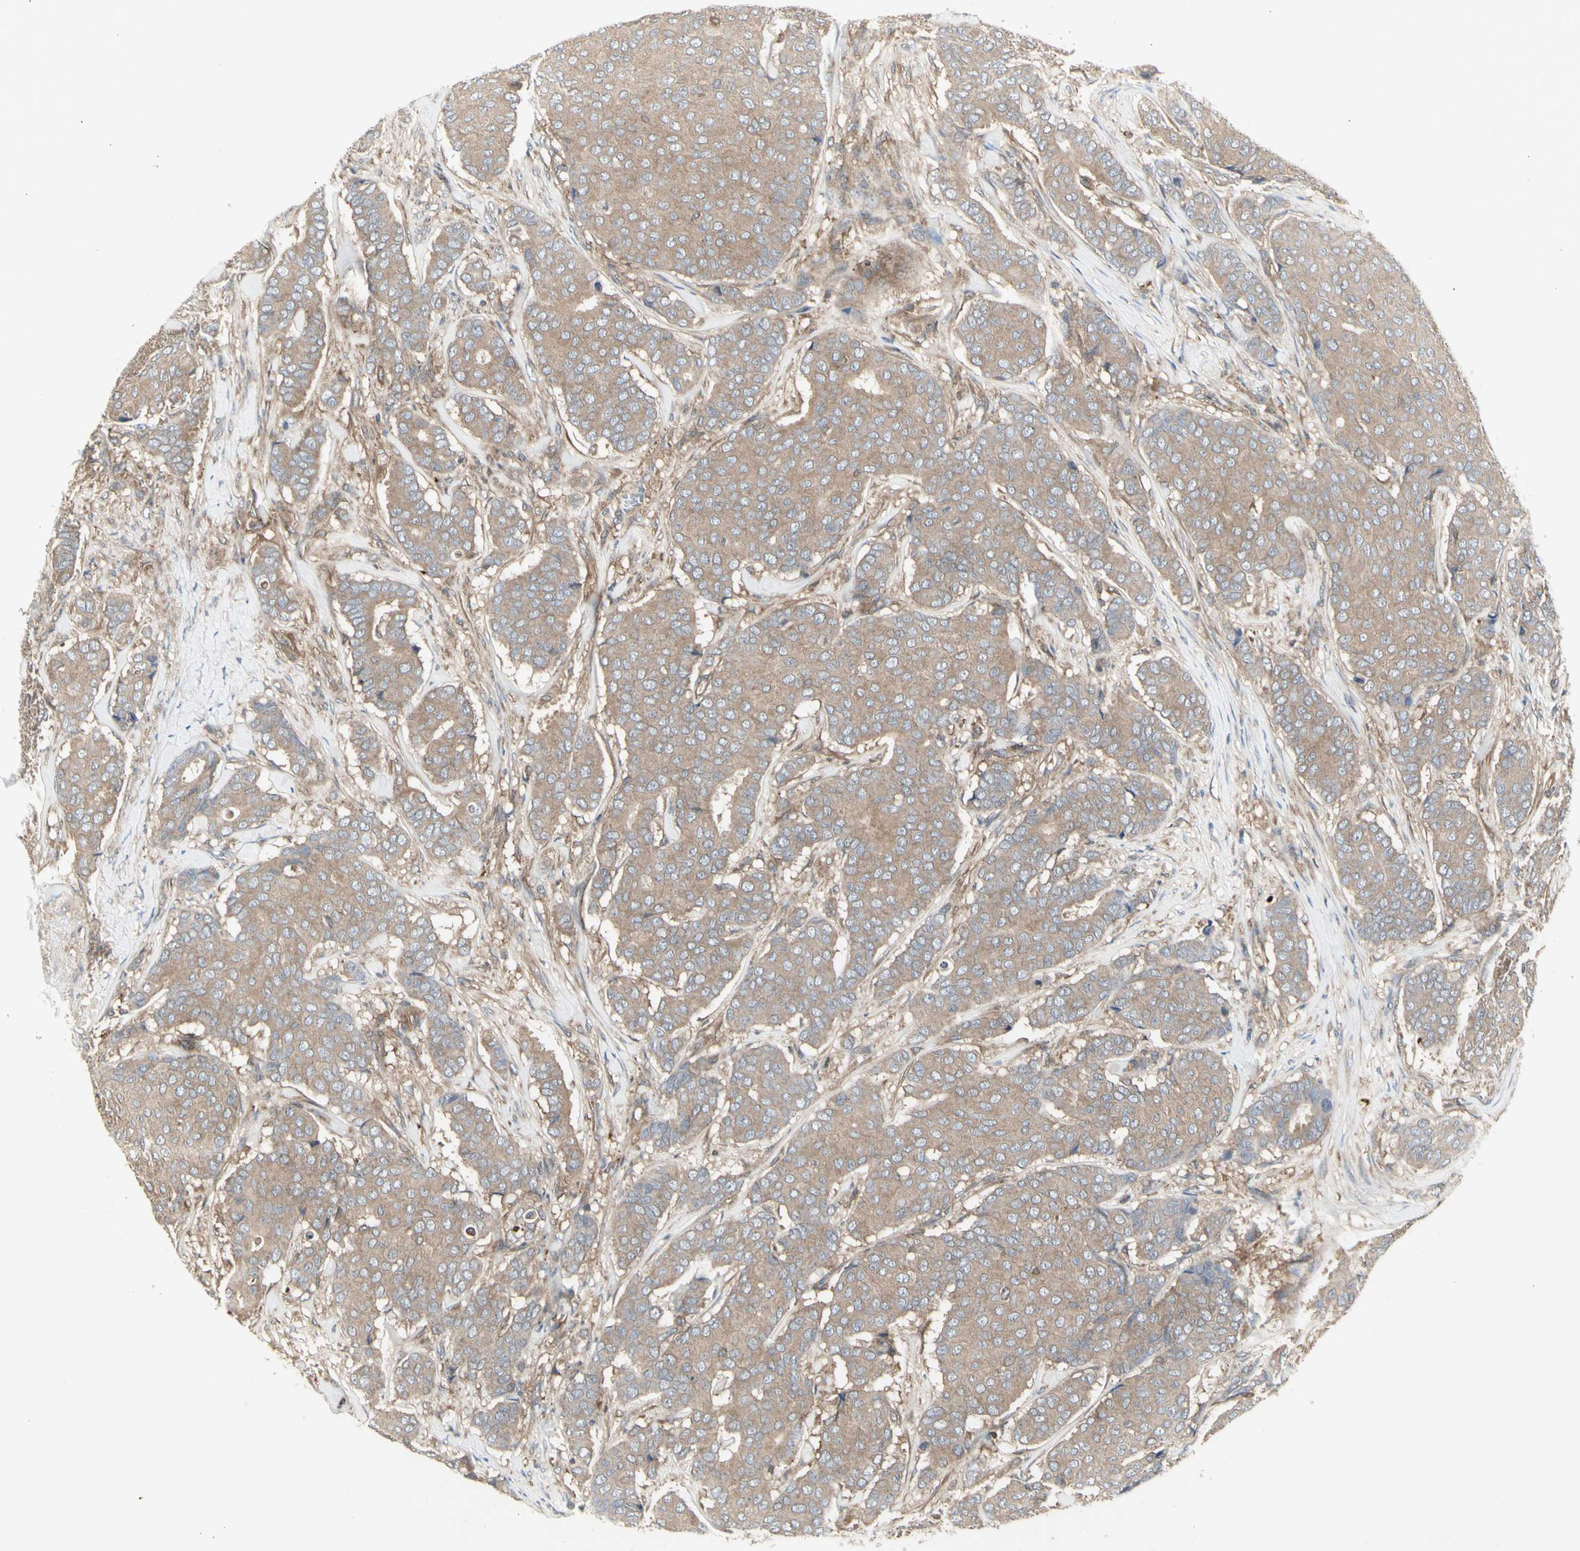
{"staining": {"intensity": "moderate", "quantity": ">75%", "location": "cytoplasmic/membranous"}, "tissue": "breast cancer", "cell_type": "Tumor cells", "image_type": "cancer", "snomed": [{"axis": "morphology", "description": "Duct carcinoma"}, {"axis": "topography", "description": "Breast"}], "caption": "A photomicrograph of human breast cancer (infiltrating ductal carcinoma) stained for a protein displays moderate cytoplasmic/membranous brown staining in tumor cells.", "gene": "CHURC1-FNTB", "patient": {"sex": "female", "age": 75}}